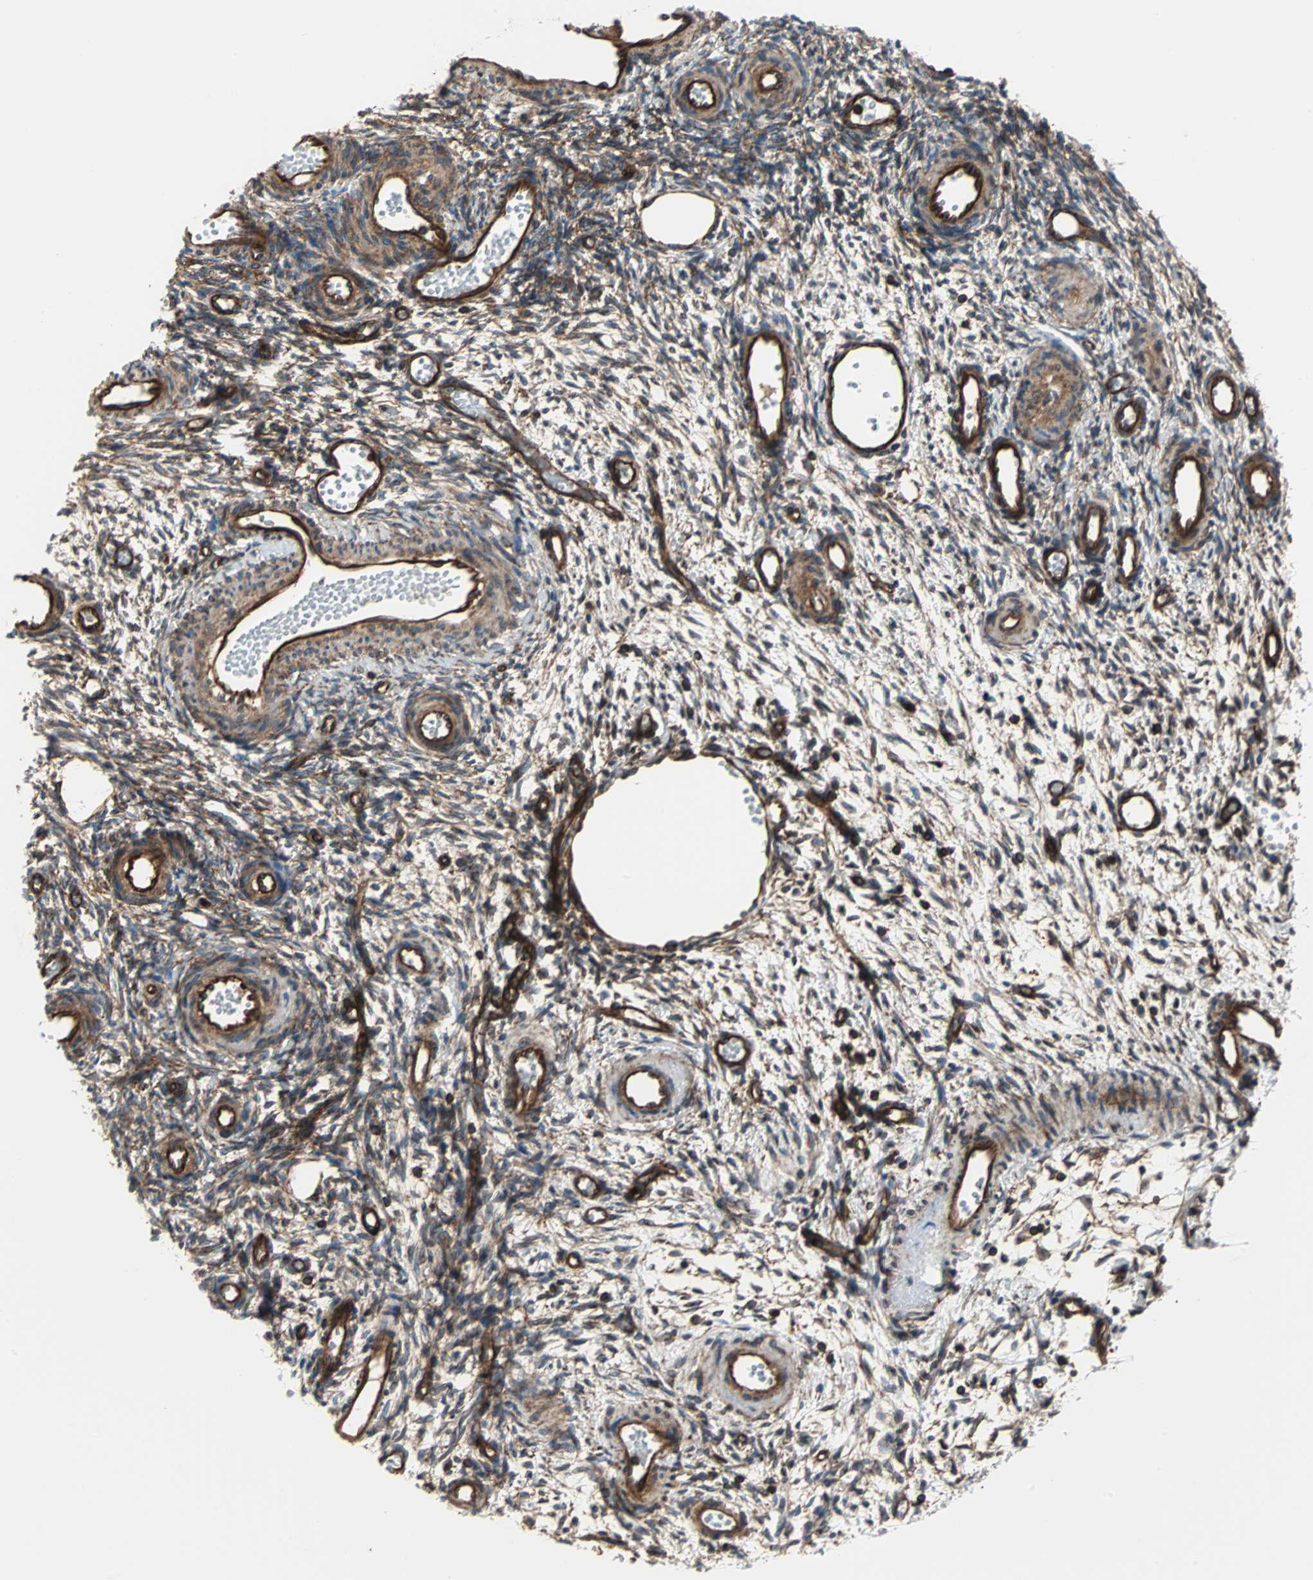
{"staining": {"intensity": "moderate", "quantity": ">75%", "location": "cytoplasmic/membranous"}, "tissue": "ovary", "cell_type": "Ovarian stroma cells", "image_type": "normal", "snomed": [{"axis": "morphology", "description": "Normal tissue, NOS"}, {"axis": "topography", "description": "Ovary"}], "caption": "Protein analysis of normal ovary shows moderate cytoplasmic/membranous positivity in approximately >75% of ovarian stroma cells. The protein of interest is shown in brown color, while the nuclei are stained blue.", "gene": "RELA", "patient": {"sex": "female", "age": 35}}